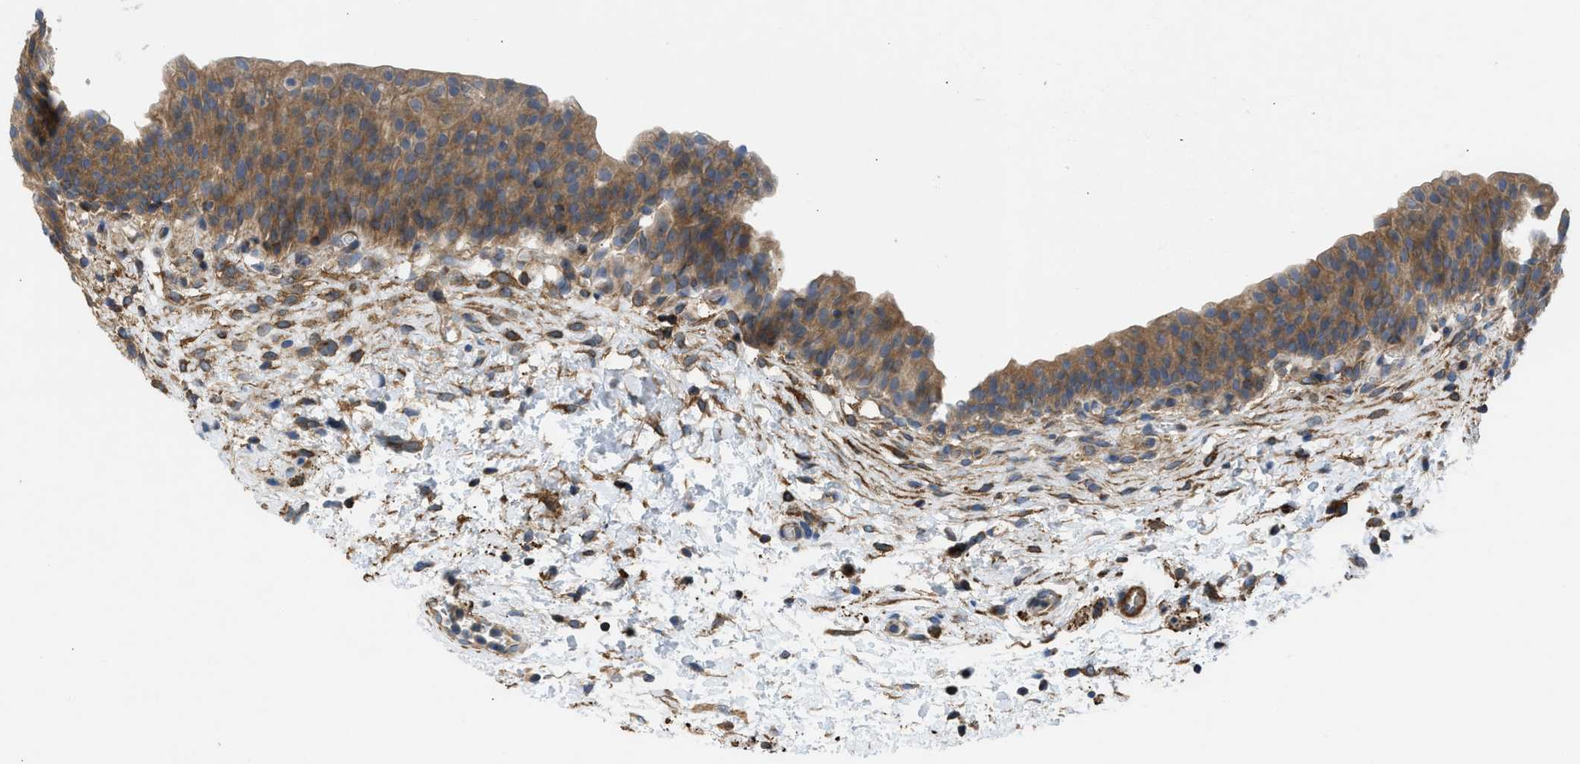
{"staining": {"intensity": "moderate", "quantity": ">75%", "location": "cytoplasmic/membranous"}, "tissue": "urinary bladder", "cell_type": "Urothelial cells", "image_type": "normal", "snomed": [{"axis": "morphology", "description": "Normal tissue, NOS"}, {"axis": "topography", "description": "Urinary bladder"}], "caption": "Immunohistochemistry (IHC) of unremarkable urinary bladder displays medium levels of moderate cytoplasmic/membranous staining in about >75% of urothelial cells.", "gene": "CHKB", "patient": {"sex": "male", "age": 37}}